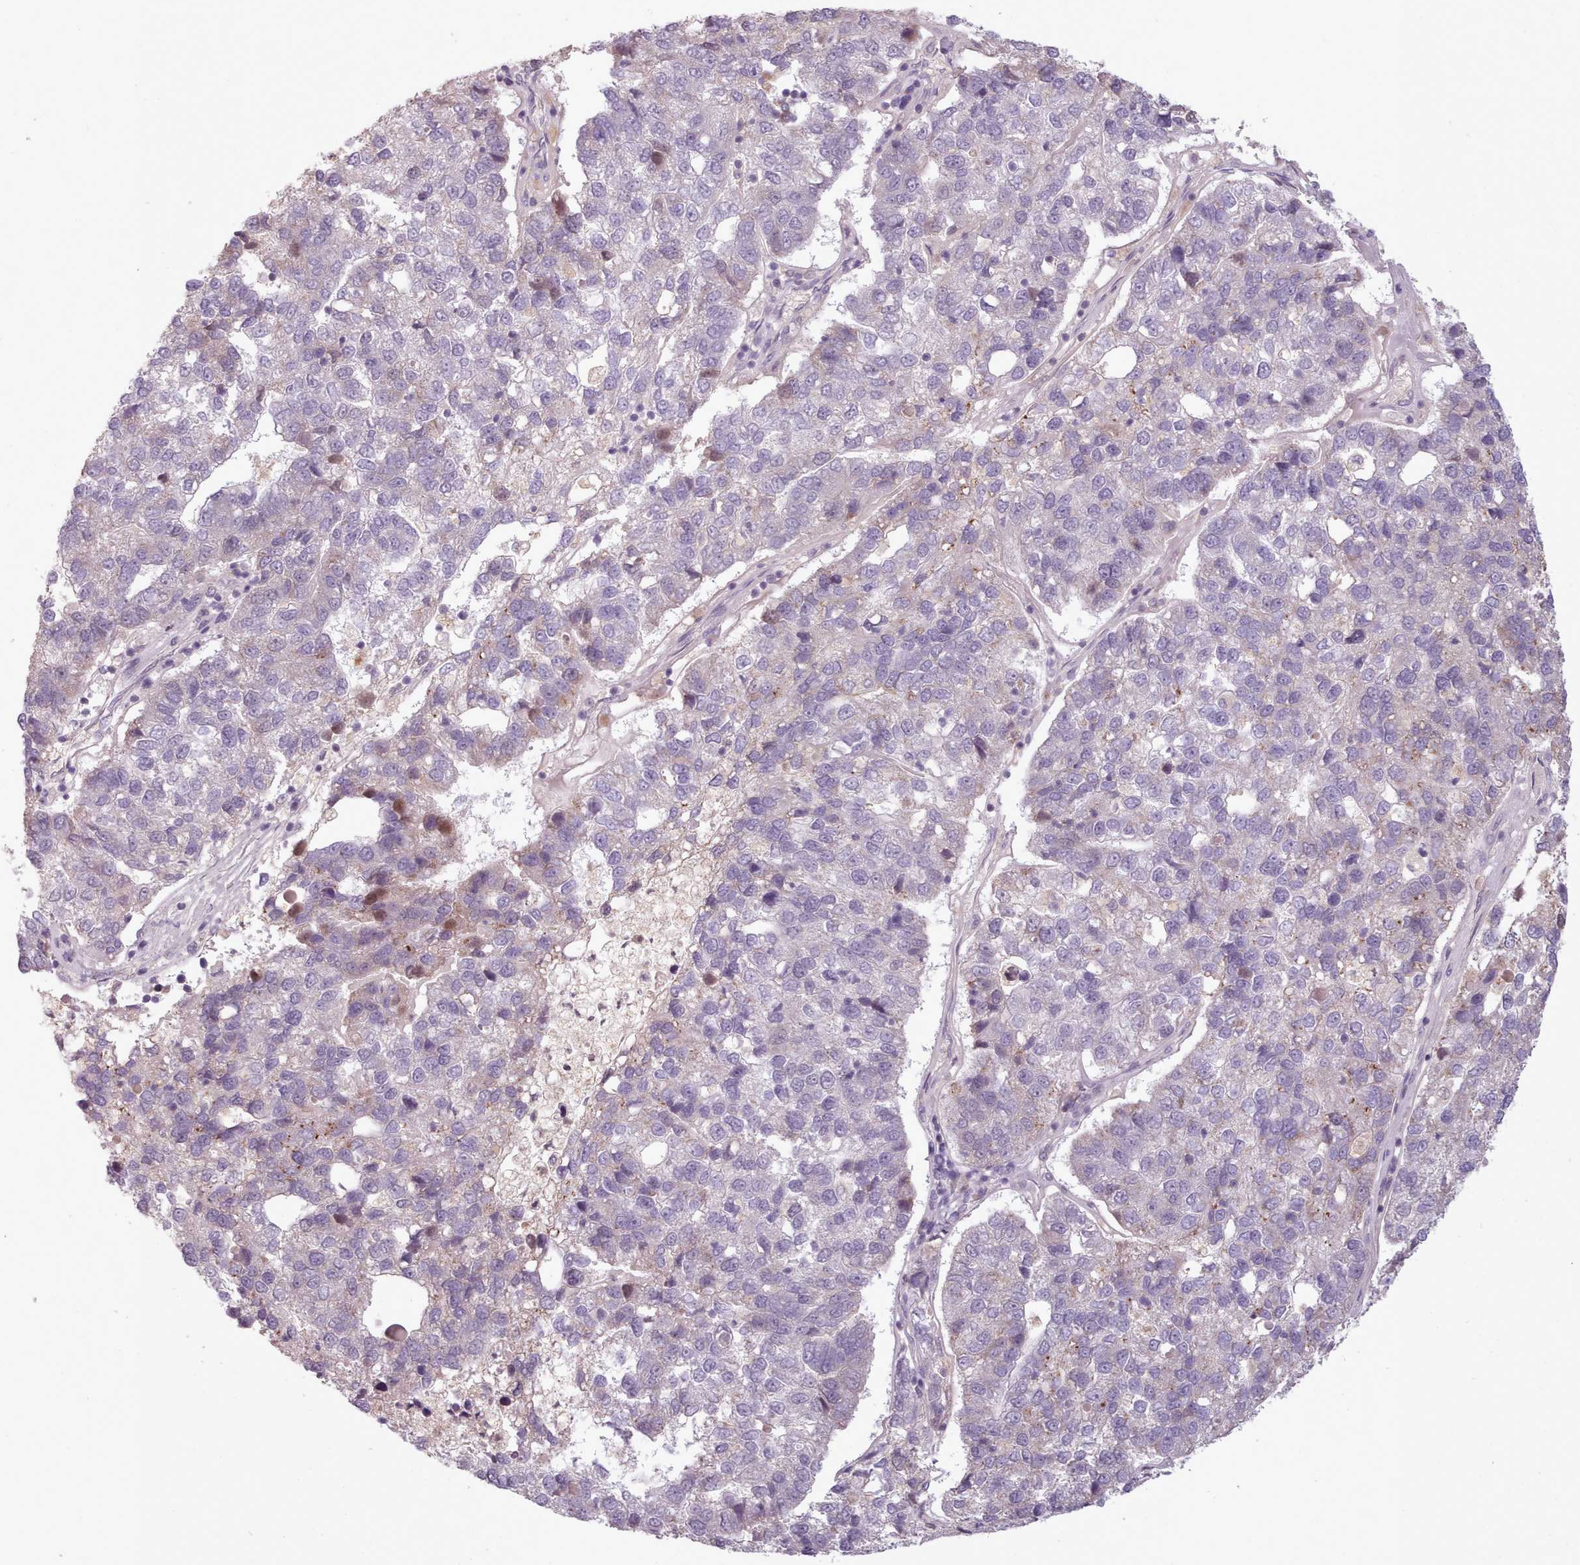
{"staining": {"intensity": "negative", "quantity": "none", "location": "none"}, "tissue": "pancreatic cancer", "cell_type": "Tumor cells", "image_type": "cancer", "snomed": [{"axis": "morphology", "description": "Adenocarcinoma, NOS"}, {"axis": "topography", "description": "Pancreas"}], "caption": "Immunohistochemical staining of pancreatic cancer shows no significant expression in tumor cells.", "gene": "LAPTM5", "patient": {"sex": "female", "age": 61}}